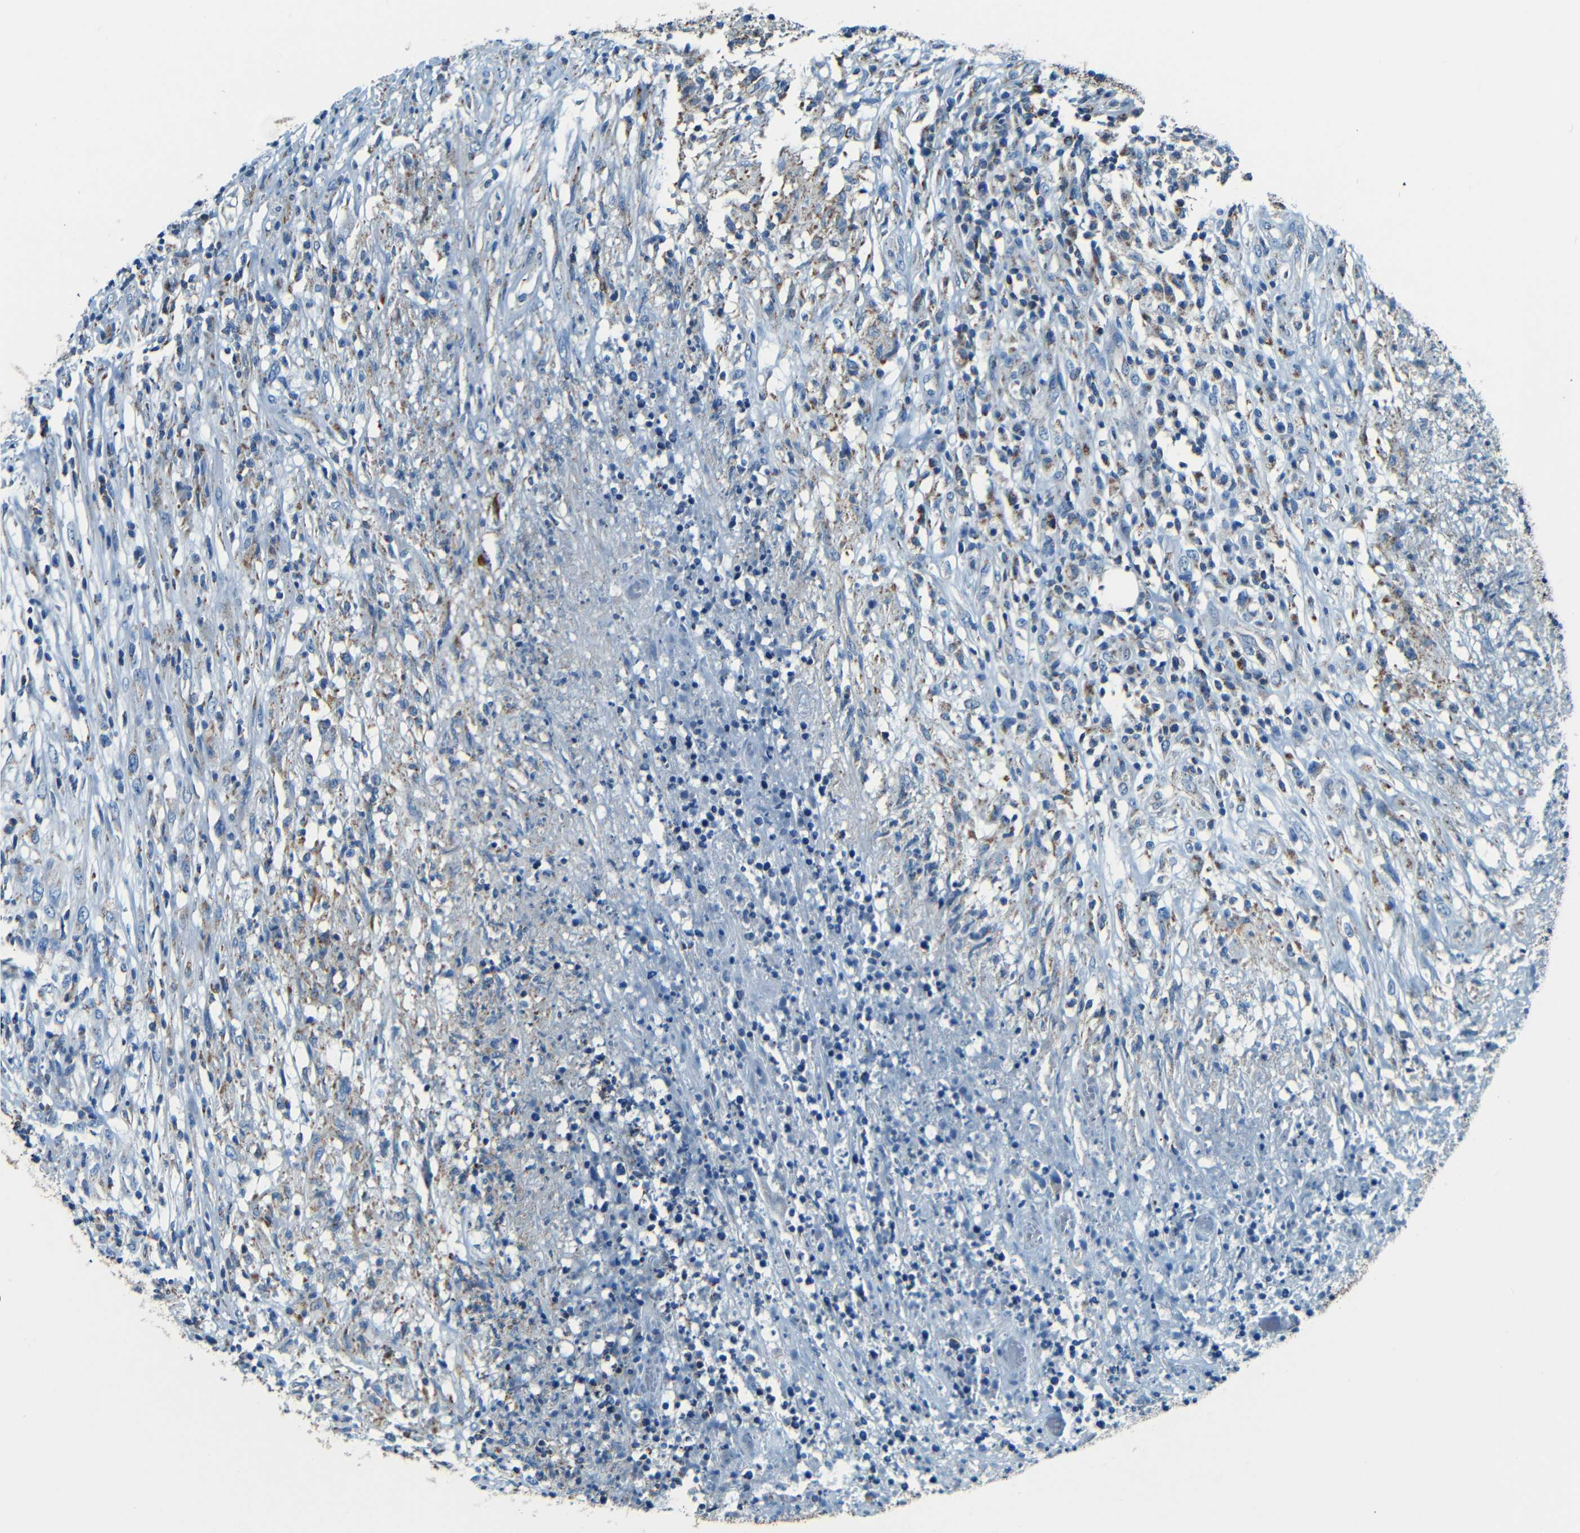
{"staining": {"intensity": "moderate", "quantity": "25%-75%", "location": "cytoplasmic/membranous"}, "tissue": "lymphoma", "cell_type": "Tumor cells", "image_type": "cancer", "snomed": [{"axis": "morphology", "description": "Malignant lymphoma, non-Hodgkin's type, High grade"}, {"axis": "topography", "description": "Lymph node"}], "caption": "Immunohistochemical staining of malignant lymphoma, non-Hodgkin's type (high-grade) displays moderate cytoplasmic/membranous protein staining in about 25%-75% of tumor cells.", "gene": "WSCD2", "patient": {"sex": "female", "age": 84}}